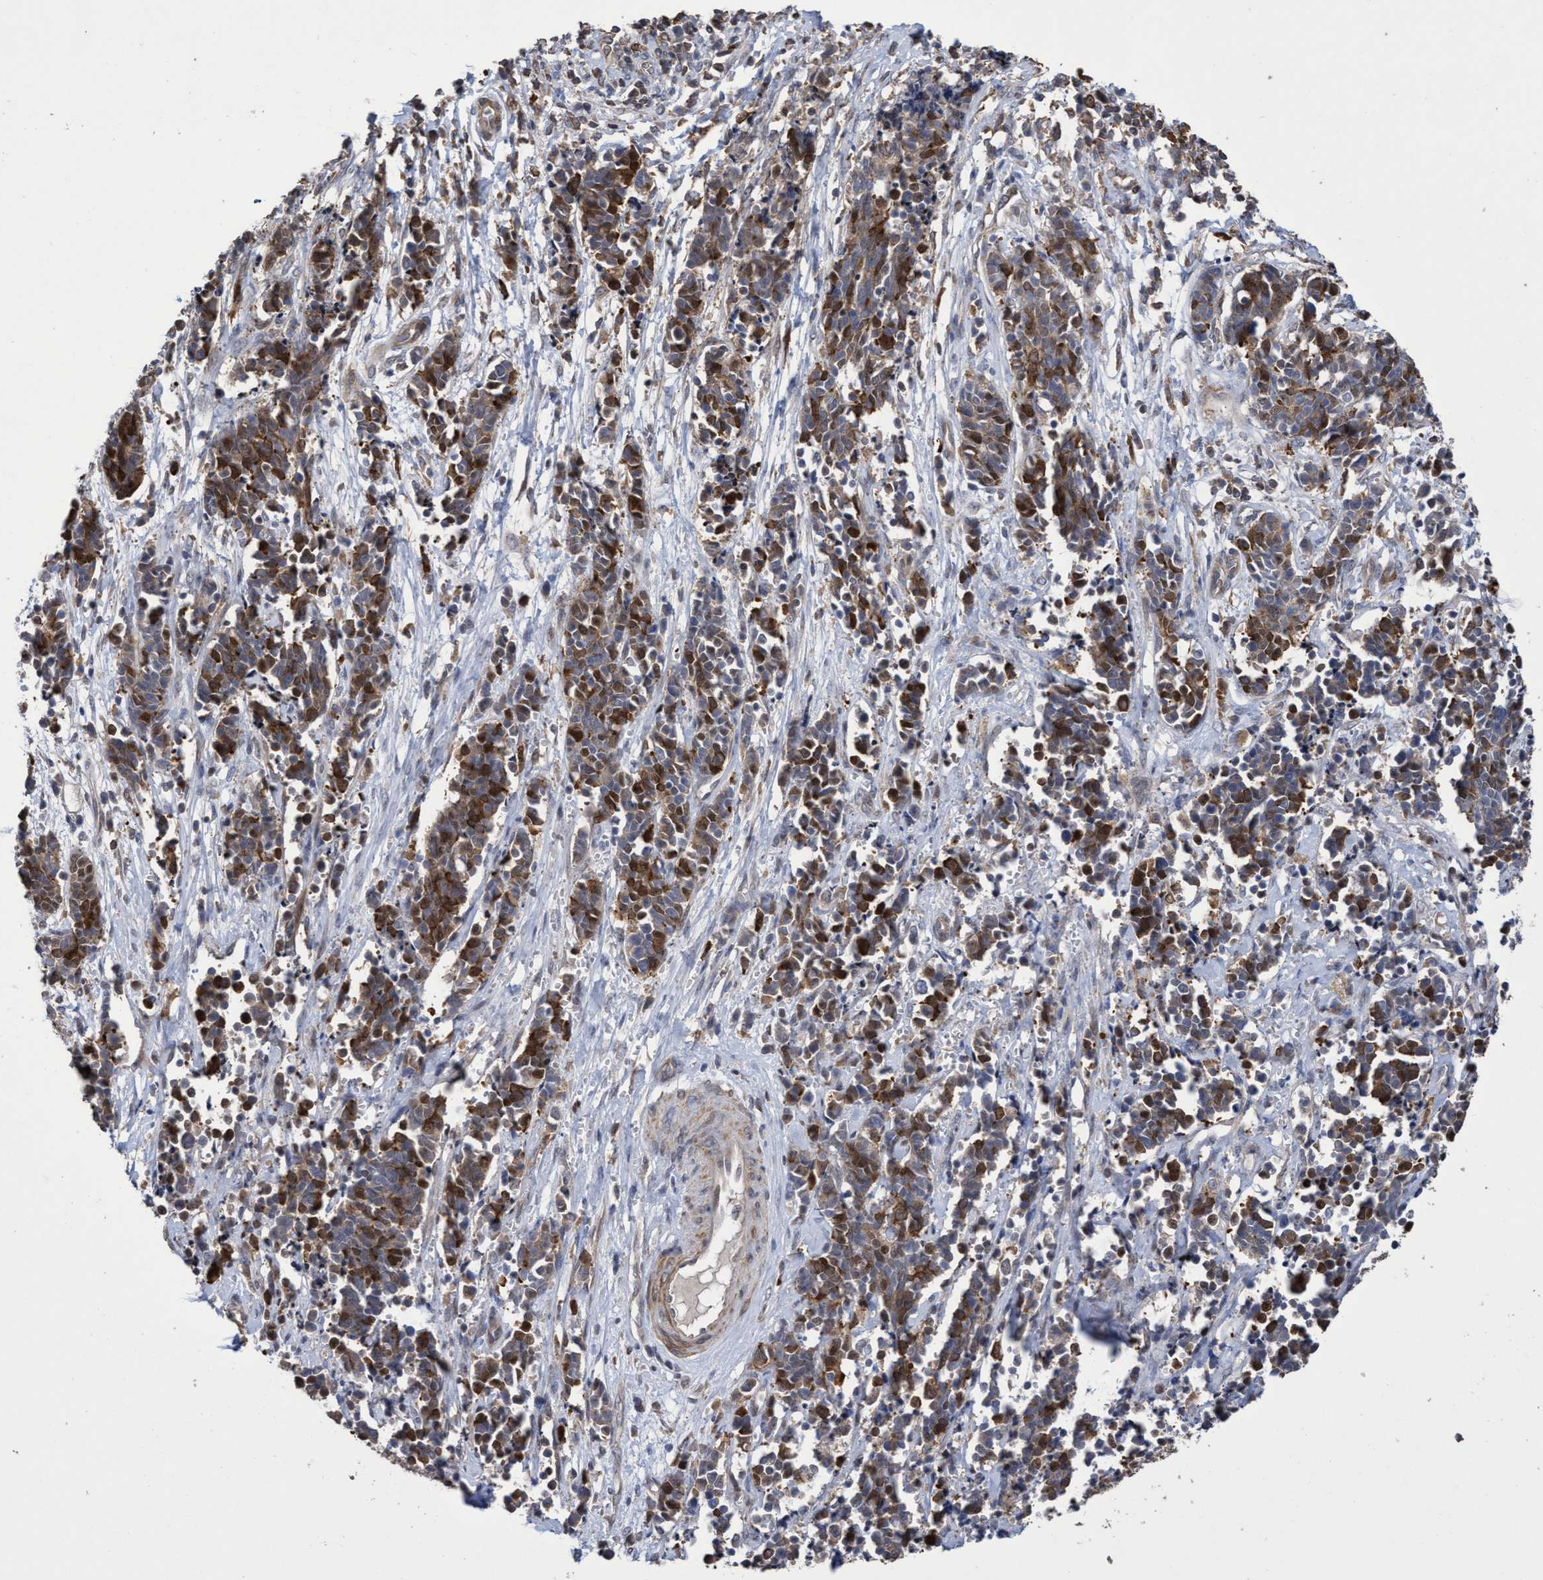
{"staining": {"intensity": "moderate", "quantity": "25%-75%", "location": "cytoplasmic/membranous,nuclear"}, "tissue": "cervical cancer", "cell_type": "Tumor cells", "image_type": "cancer", "snomed": [{"axis": "morphology", "description": "Squamous cell carcinoma, NOS"}, {"axis": "topography", "description": "Cervix"}], "caption": "Cervical cancer (squamous cell carcinoma) stained with DAB immunohistochemistry displays medium levels of moderate cytoplasmic/membranous and nuclear expression in about 25%-75% of tumor cells.", "gene": "SLBP", "patient": {"sex": "female", "age": 35}}